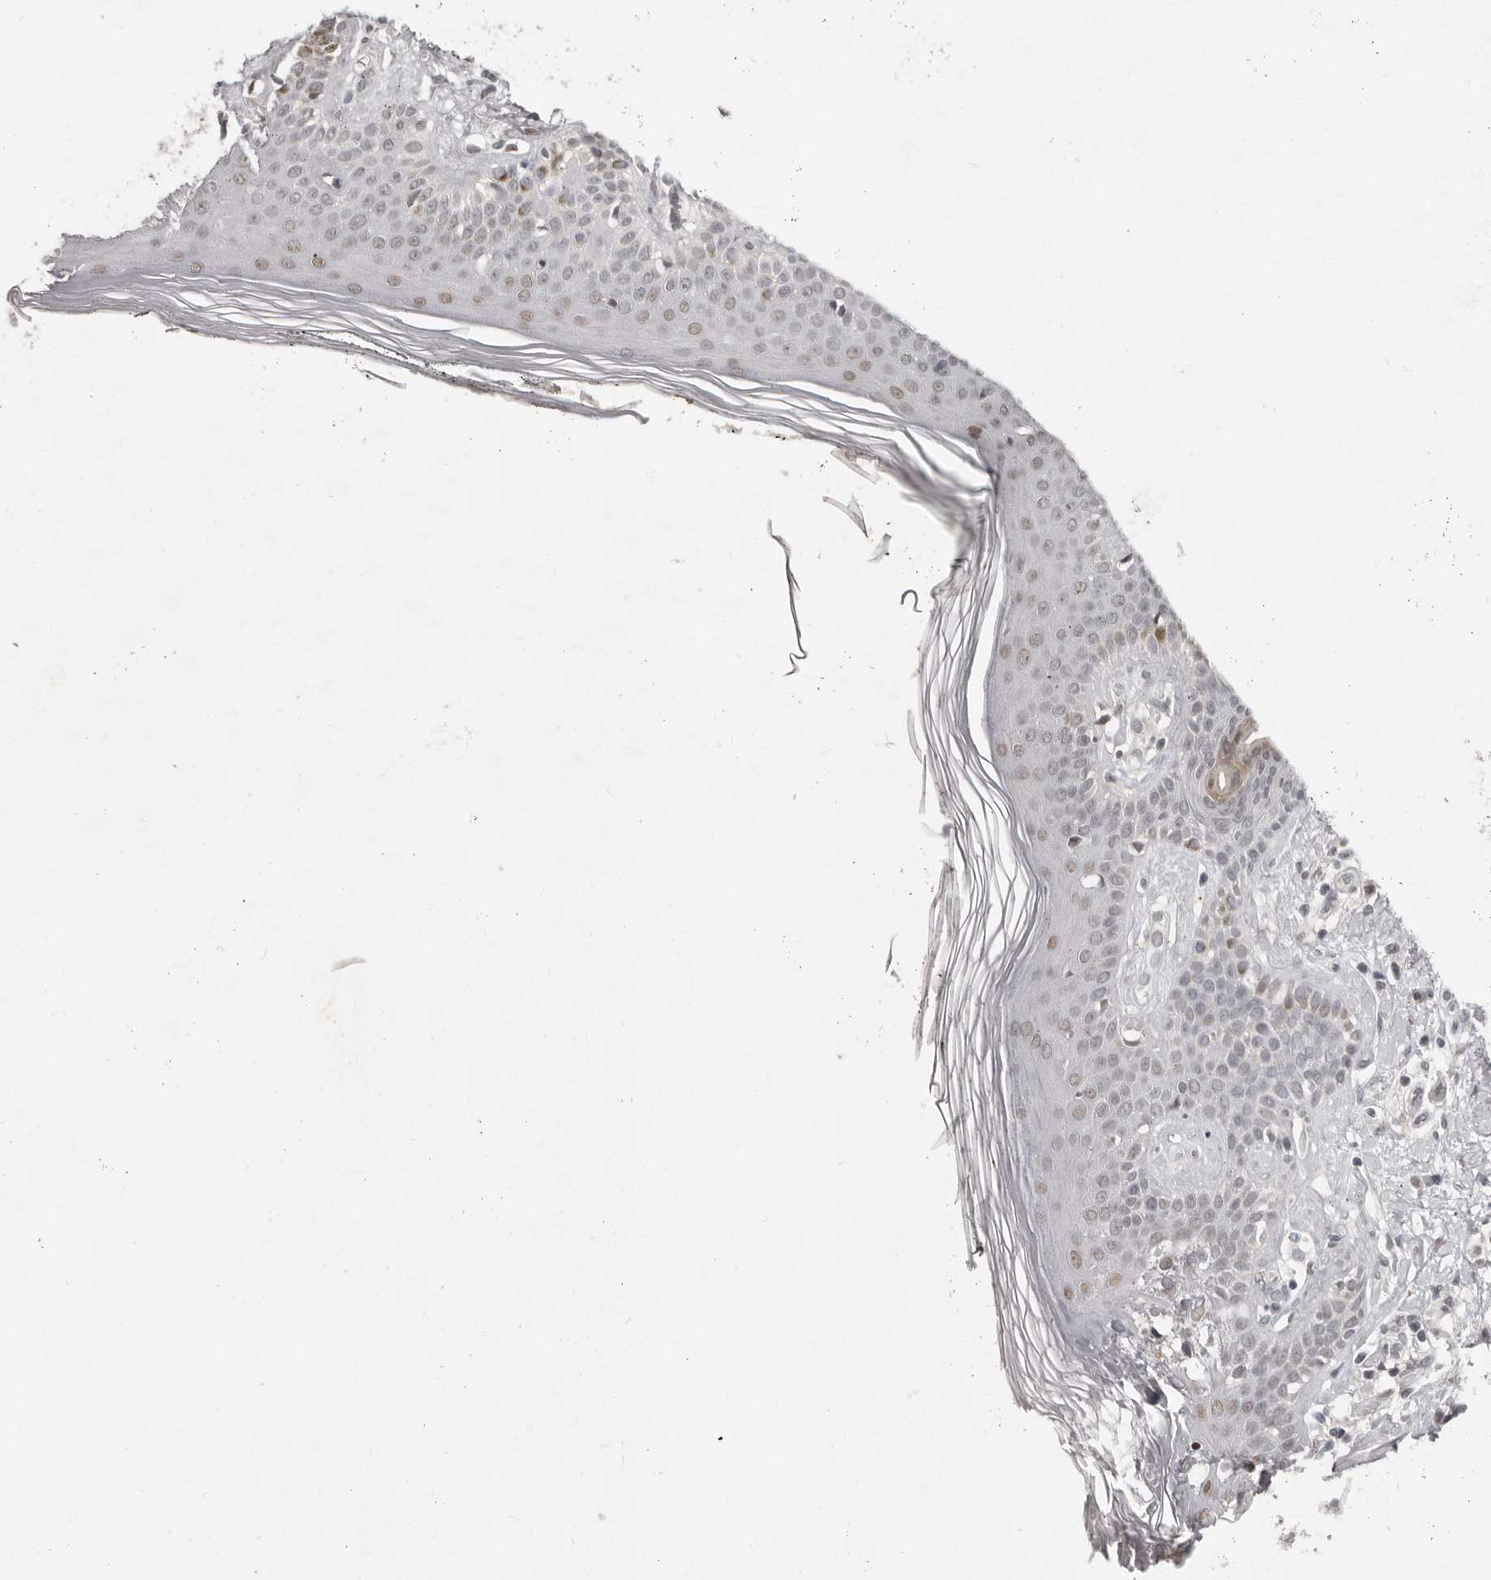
{"staining": {"intensity": "weak", "quantity": "<25%", "location": "nuclear"}, "tissue": "skin", "cell_type": "Fibroblasts", "image_type": "normal", "snomed": [{"axis": "morphology", "description": "Normal tissue, NOS"}, {"axis": "topography", "description": "Skin"}], "caption": "This is a image of immunohistochemistry staining of unremarkable skin, which shows no expression in fibroblasts.", "gene": "SRCAP", "patient": {"sex": "female", "age": 64}}